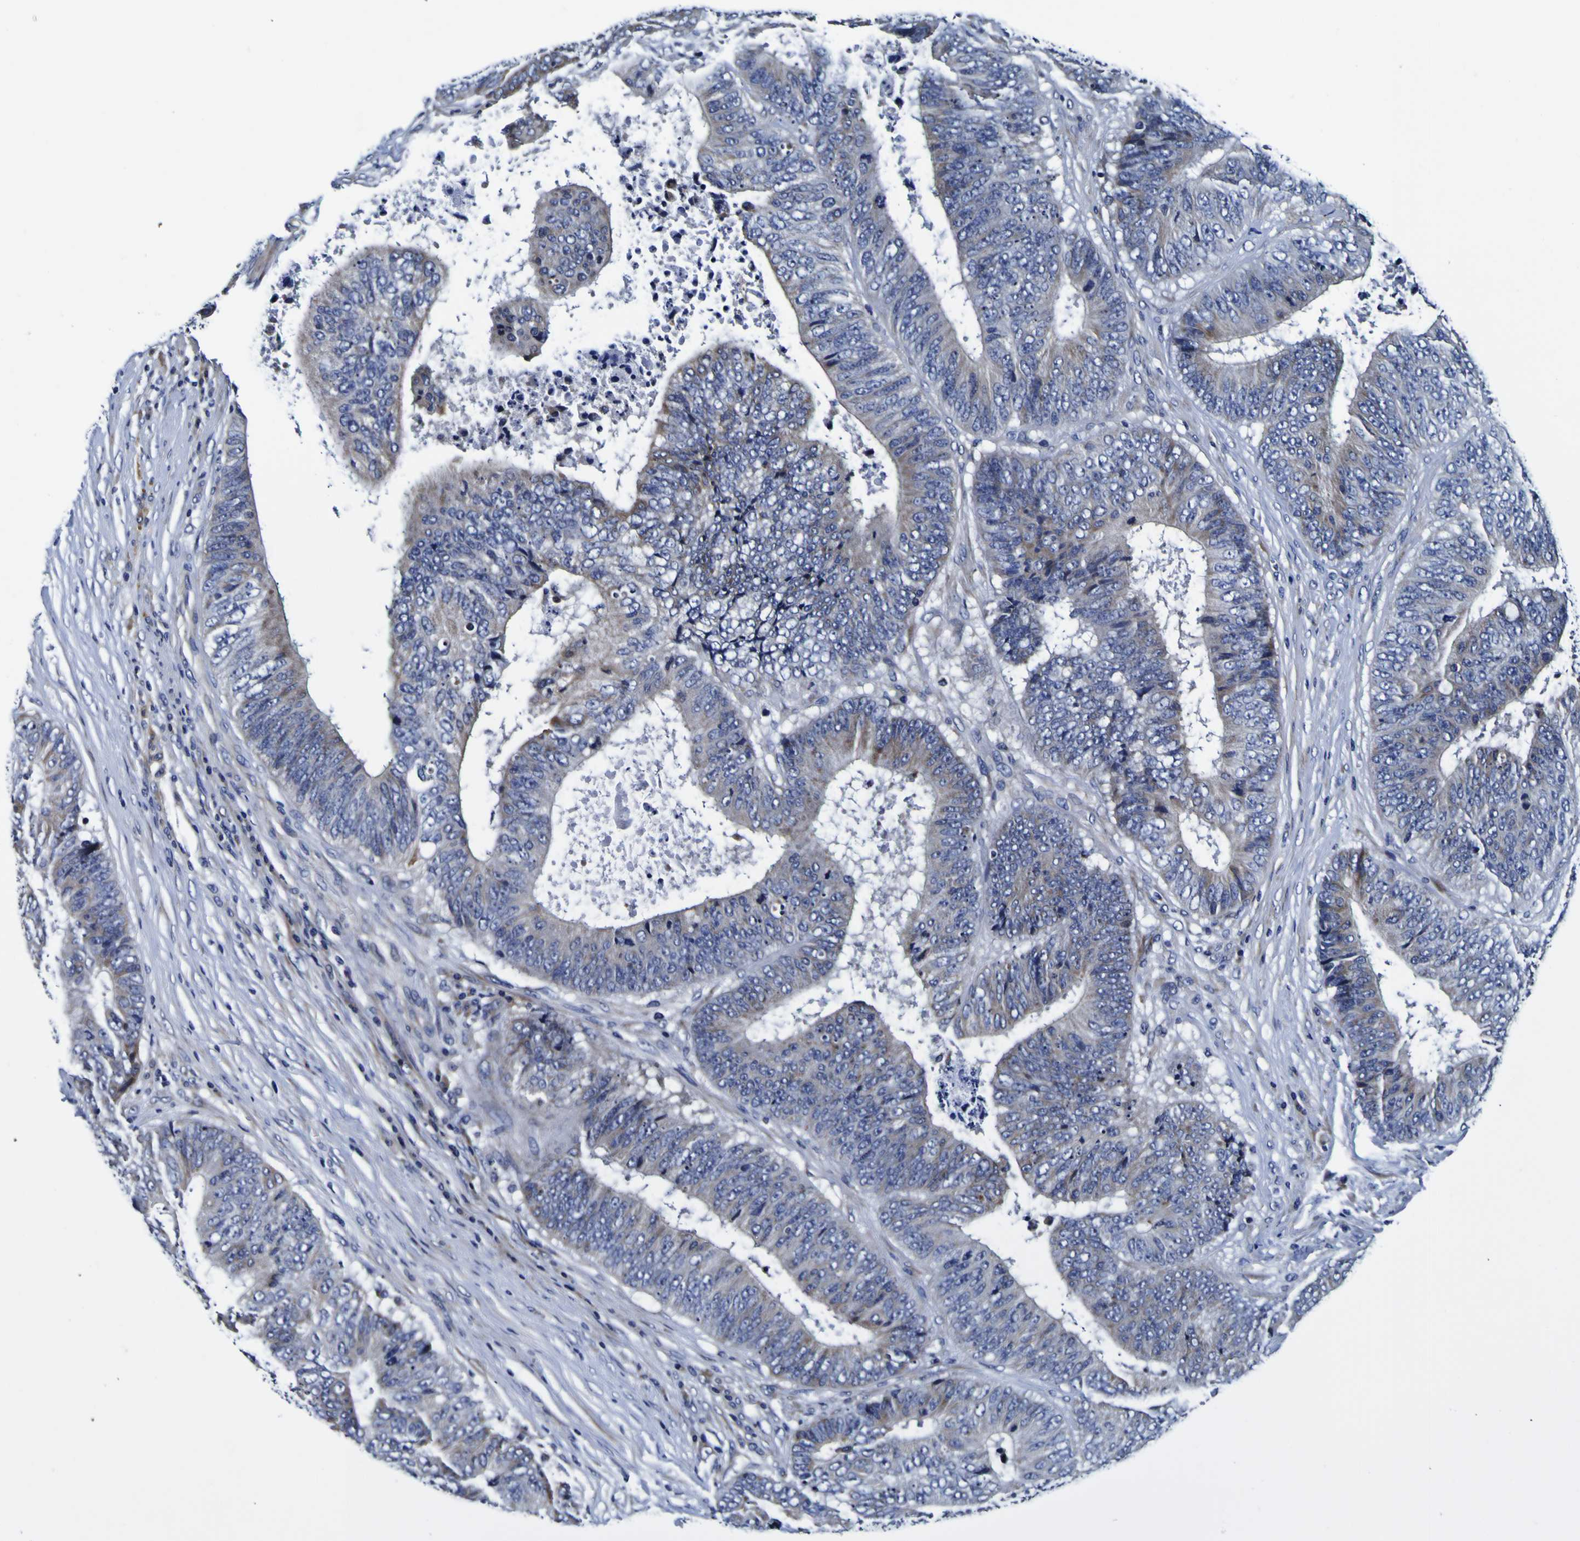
{"staining": {"intensity": "weak", "quantity": "25%-75%", "location": "cytoplasmic/membranous"}, "tissue": "colorectal cancer", "cell_type": "Tumor cells", "image_type": "cancer", "snomed": [{"axis": "morphology", "description": "Adenocarcinoma, NOS"}, {"axis": "topography", "description": "Rectum"}], "caption": "Weak cytoplasmic/membranous expression is identified in approximately 25%-75% of tumor cells in colorectal cancer.", "gene": "PDLIM4", "patient": {"sex": "male", "age": 72}}